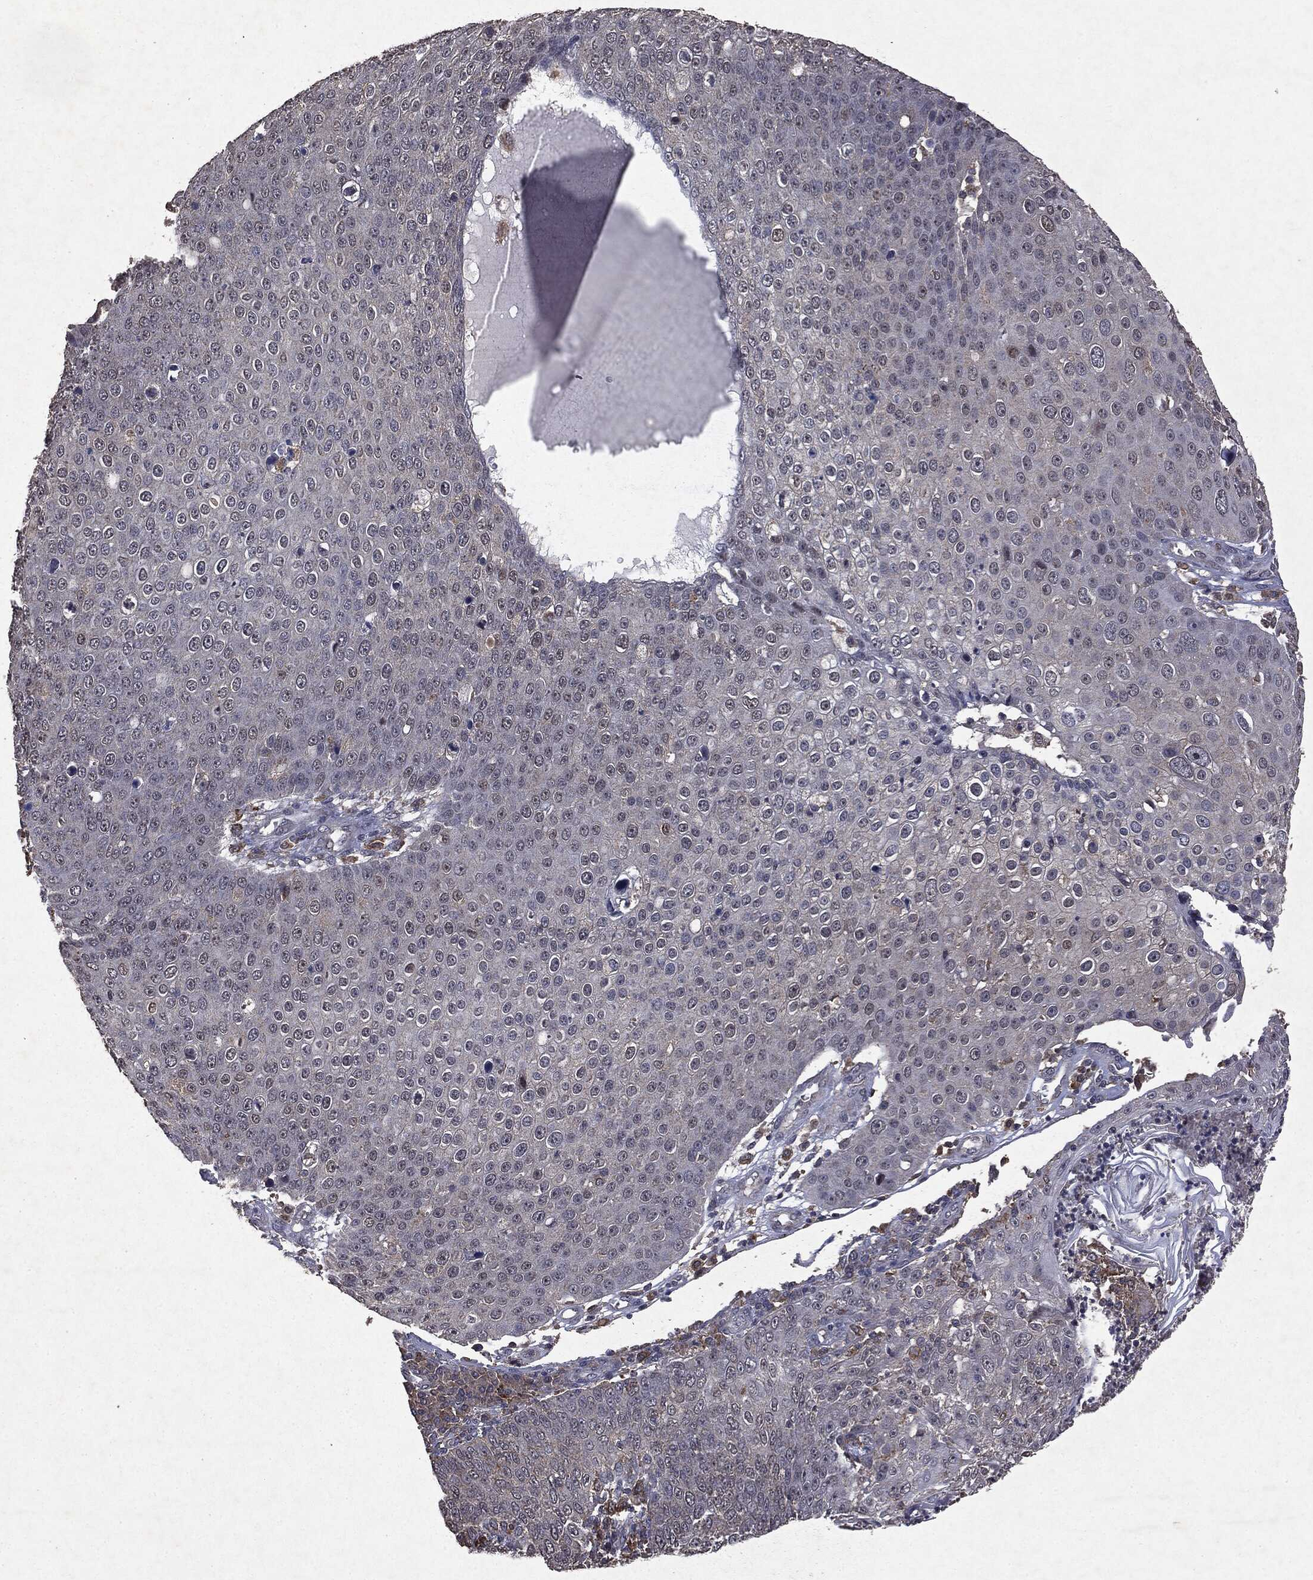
{"staining": {"intensity": "negative", "quantity": "none", "location": "none"}, "tissue": "skin cancer", "cell_type": "Tumor cells", "image_type": "cancer", "snomed": [{"axis": "morphology", "description": "Squamous cell carcinoma, NOS"}, {"axis": "topography", "description": "Skin"}], "caption": "An IHC image of skin squamous cell carcinoma is shown. There is no staining in tumor cells of skin squamous cell carcinoma. (DAB (3,3'-diaminobenzidine) immunohistochemistry (IHC) with hematoxylin counter stain).", "gene": "PTEN", "patient": {"sex": "male", "age": 71}}